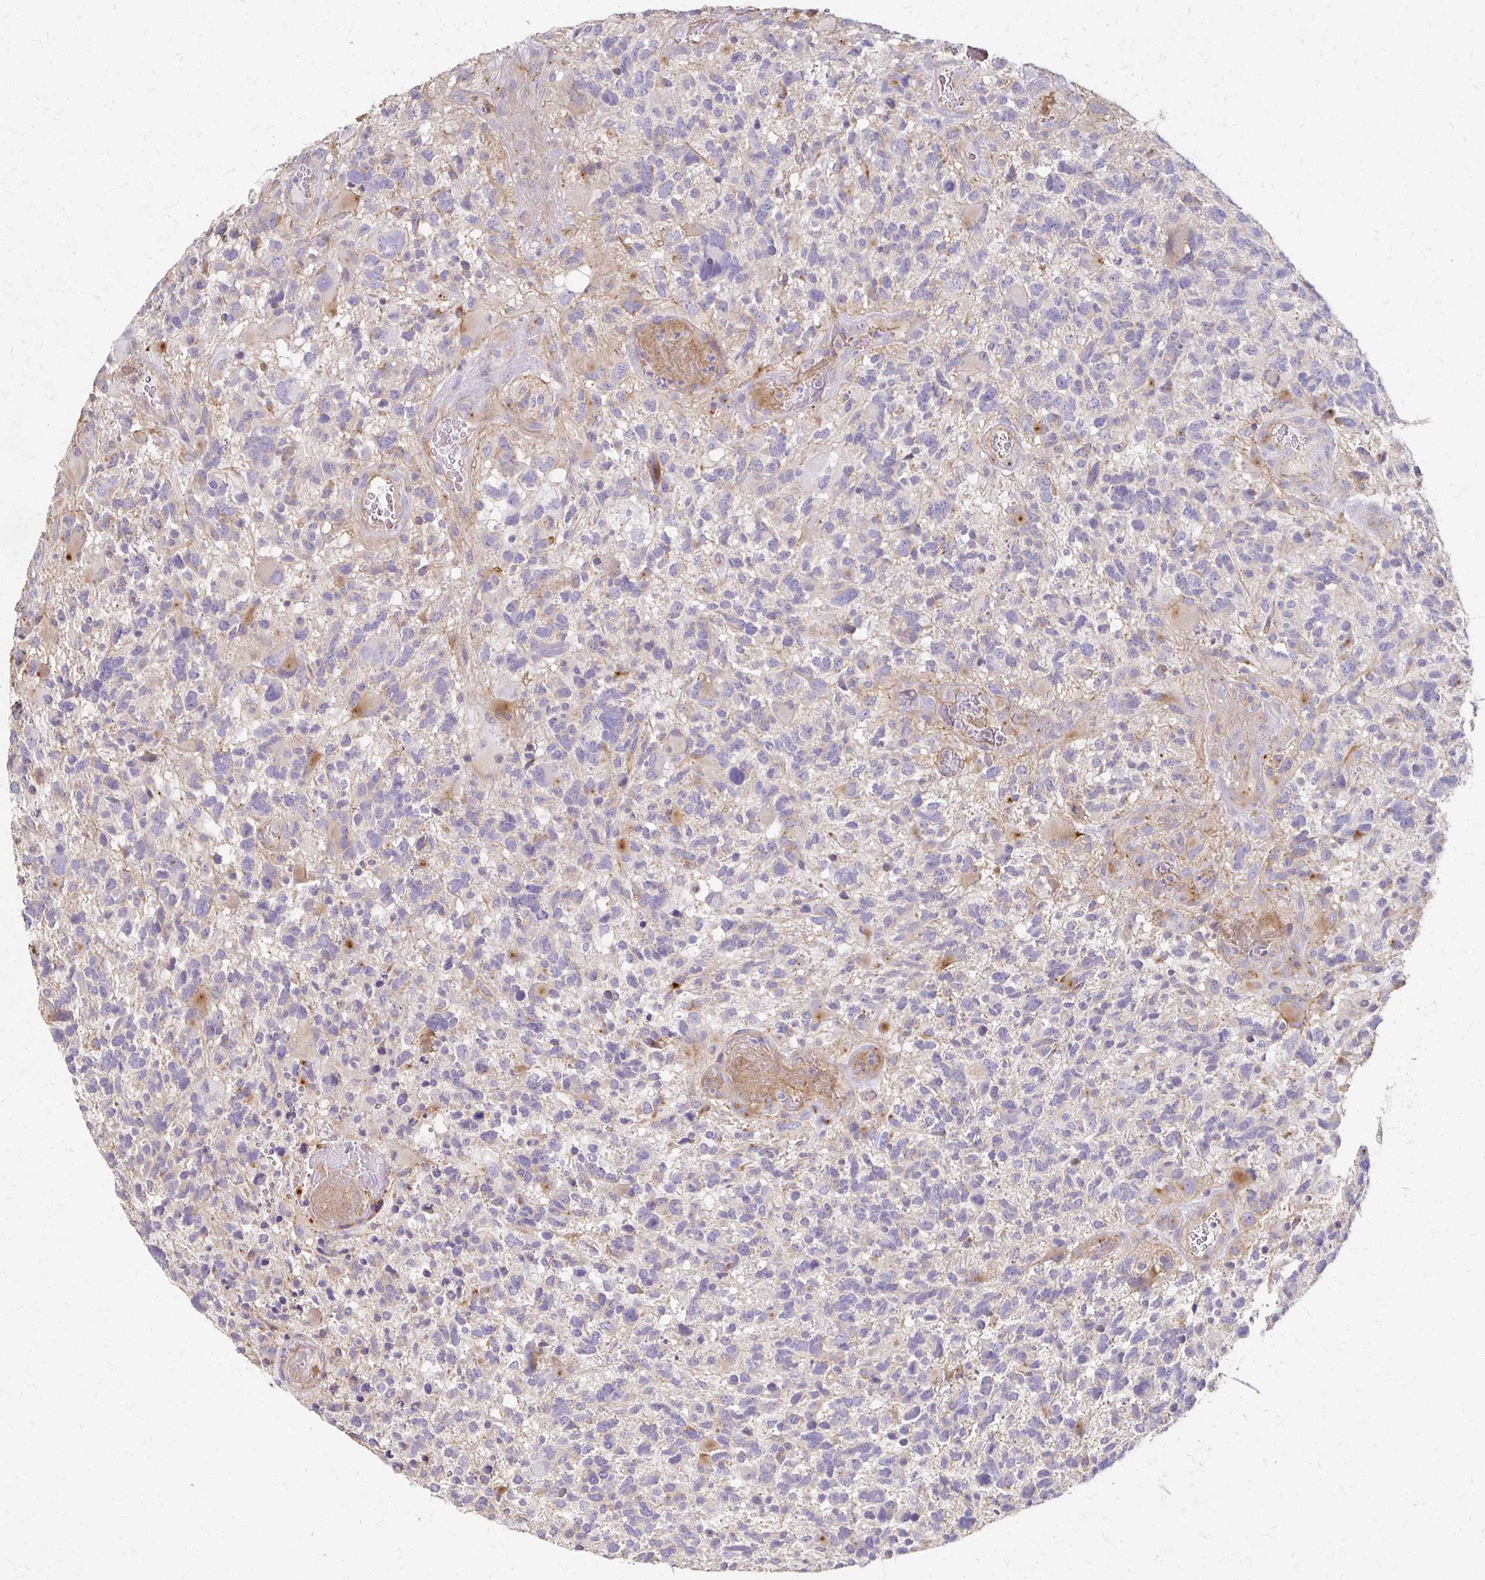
{"staining": {"intensity": "weak", "quantity": "<25%", "location": "cytoplasmic/membranous"}, "tissue": "glioma", "cell_type": "Tumor cells", "image_type": "cancer", "snomed": [{"axis": "morphology", "description": "Glioma, malignant, High grade"}, {"axis": "topography", "description": "Brain"}], "caption": "IHC histopathology image of neoplastic tissue: malignant high-grade glioma stained with DAB (3,3'-diaminobenzidine) exhibits no significant protein expression in tumor cells. (DAB (3,3'-diaminobenzidine) IHC visualized using brightfield microscopy, high magnification).", "gene": "C1QTNF7", "patient": {"sex": "female", "age": 71}}